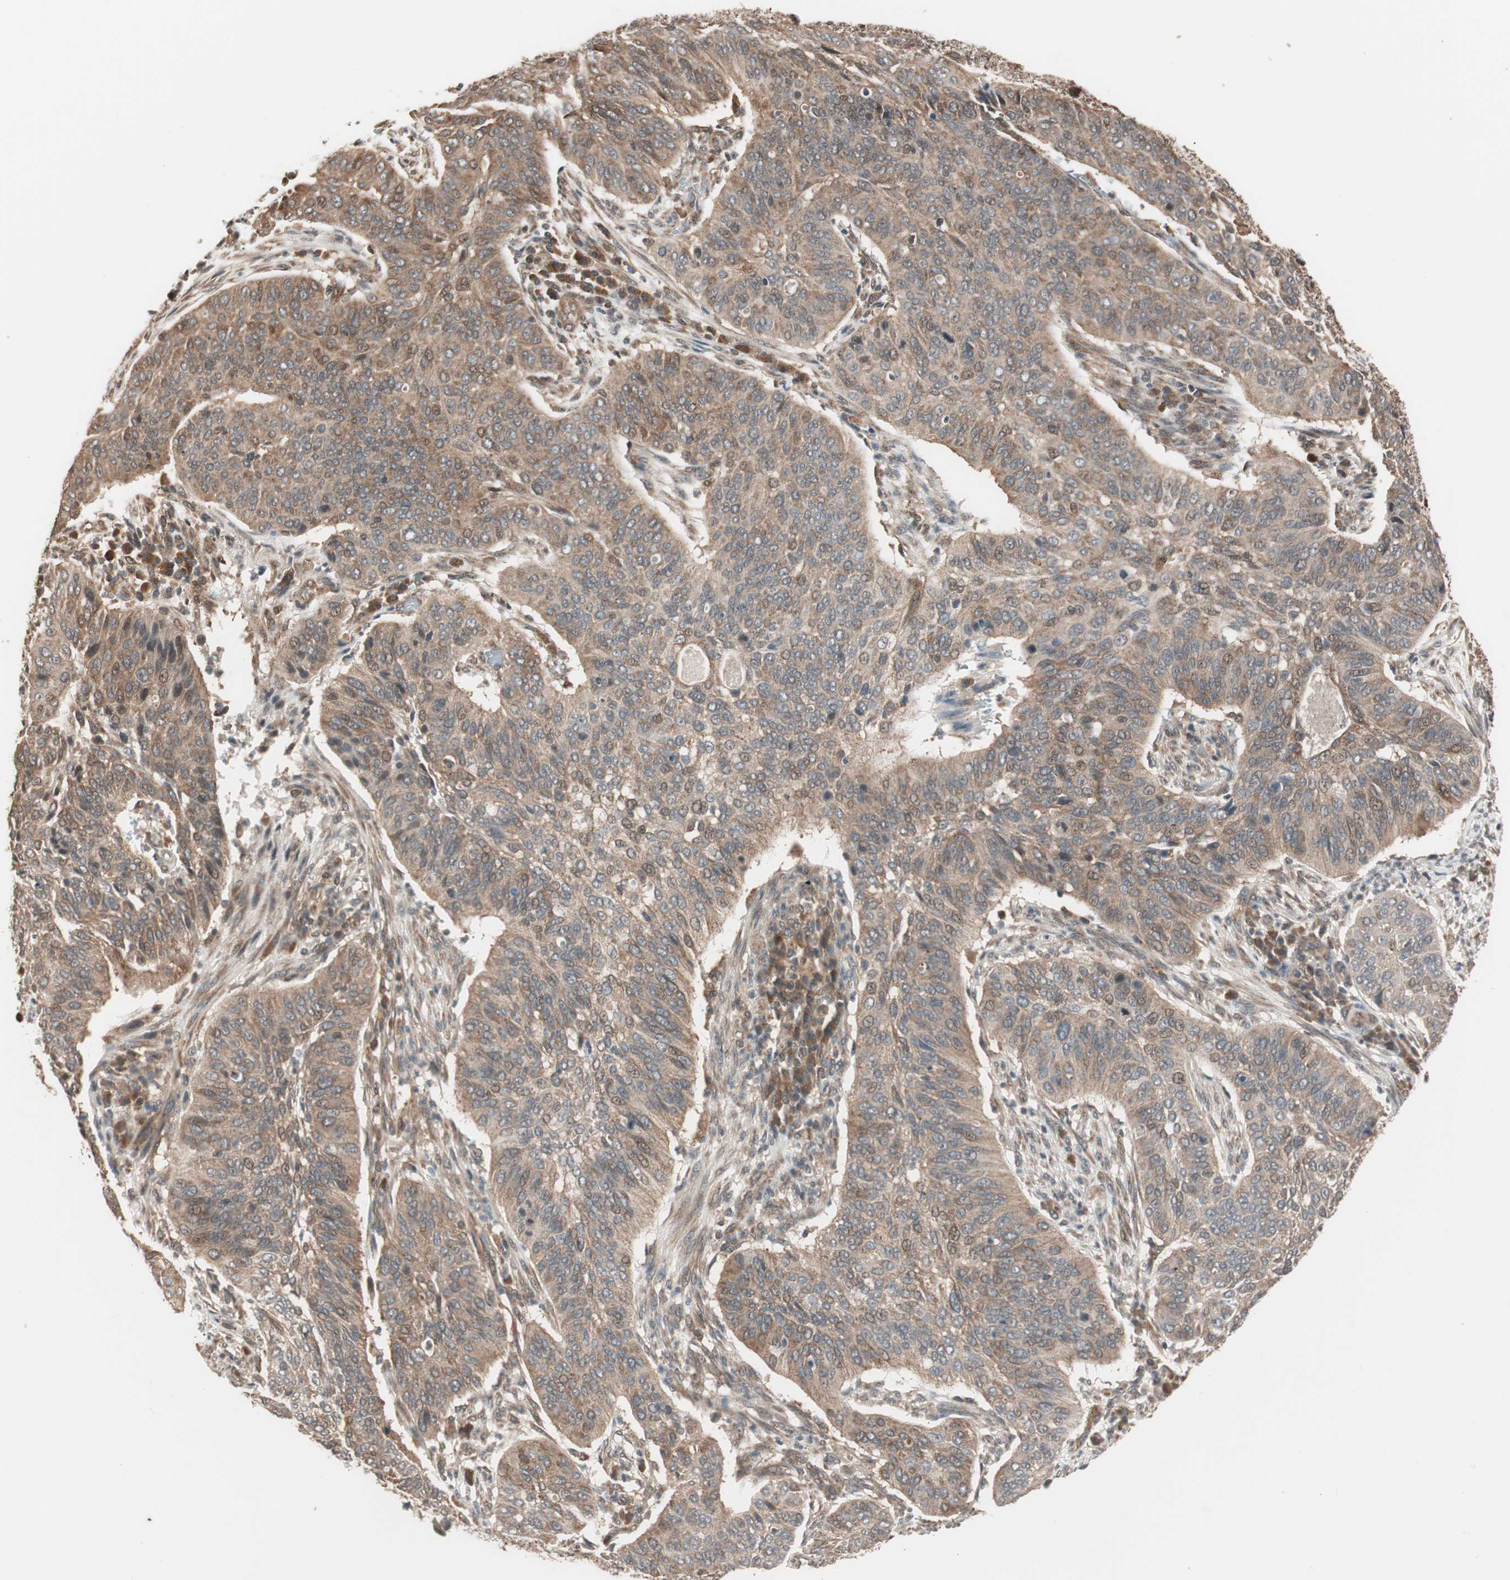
{"staining": {"intensity": "strong", "quantity": ">75%", "location": "cytoplasmic/membranous"}, "tissue": "cervical cancer", "cell_type": "Tumor cells", "image_type": "cancer", "snomed": [{"axis": "morphology", "description": "Squamous cell carcinoma, NOS"}, {"axis": "topography", "description": "Cervix"}], "caption": "Protein analysis of cervical squamous cell carcinoma tissue demonstrates strong cytoplasmic/membranous expression in approximately >75% of tumor cells.", "gene": "FBXO5", "patient": {"sex": "female", "age": 39}}